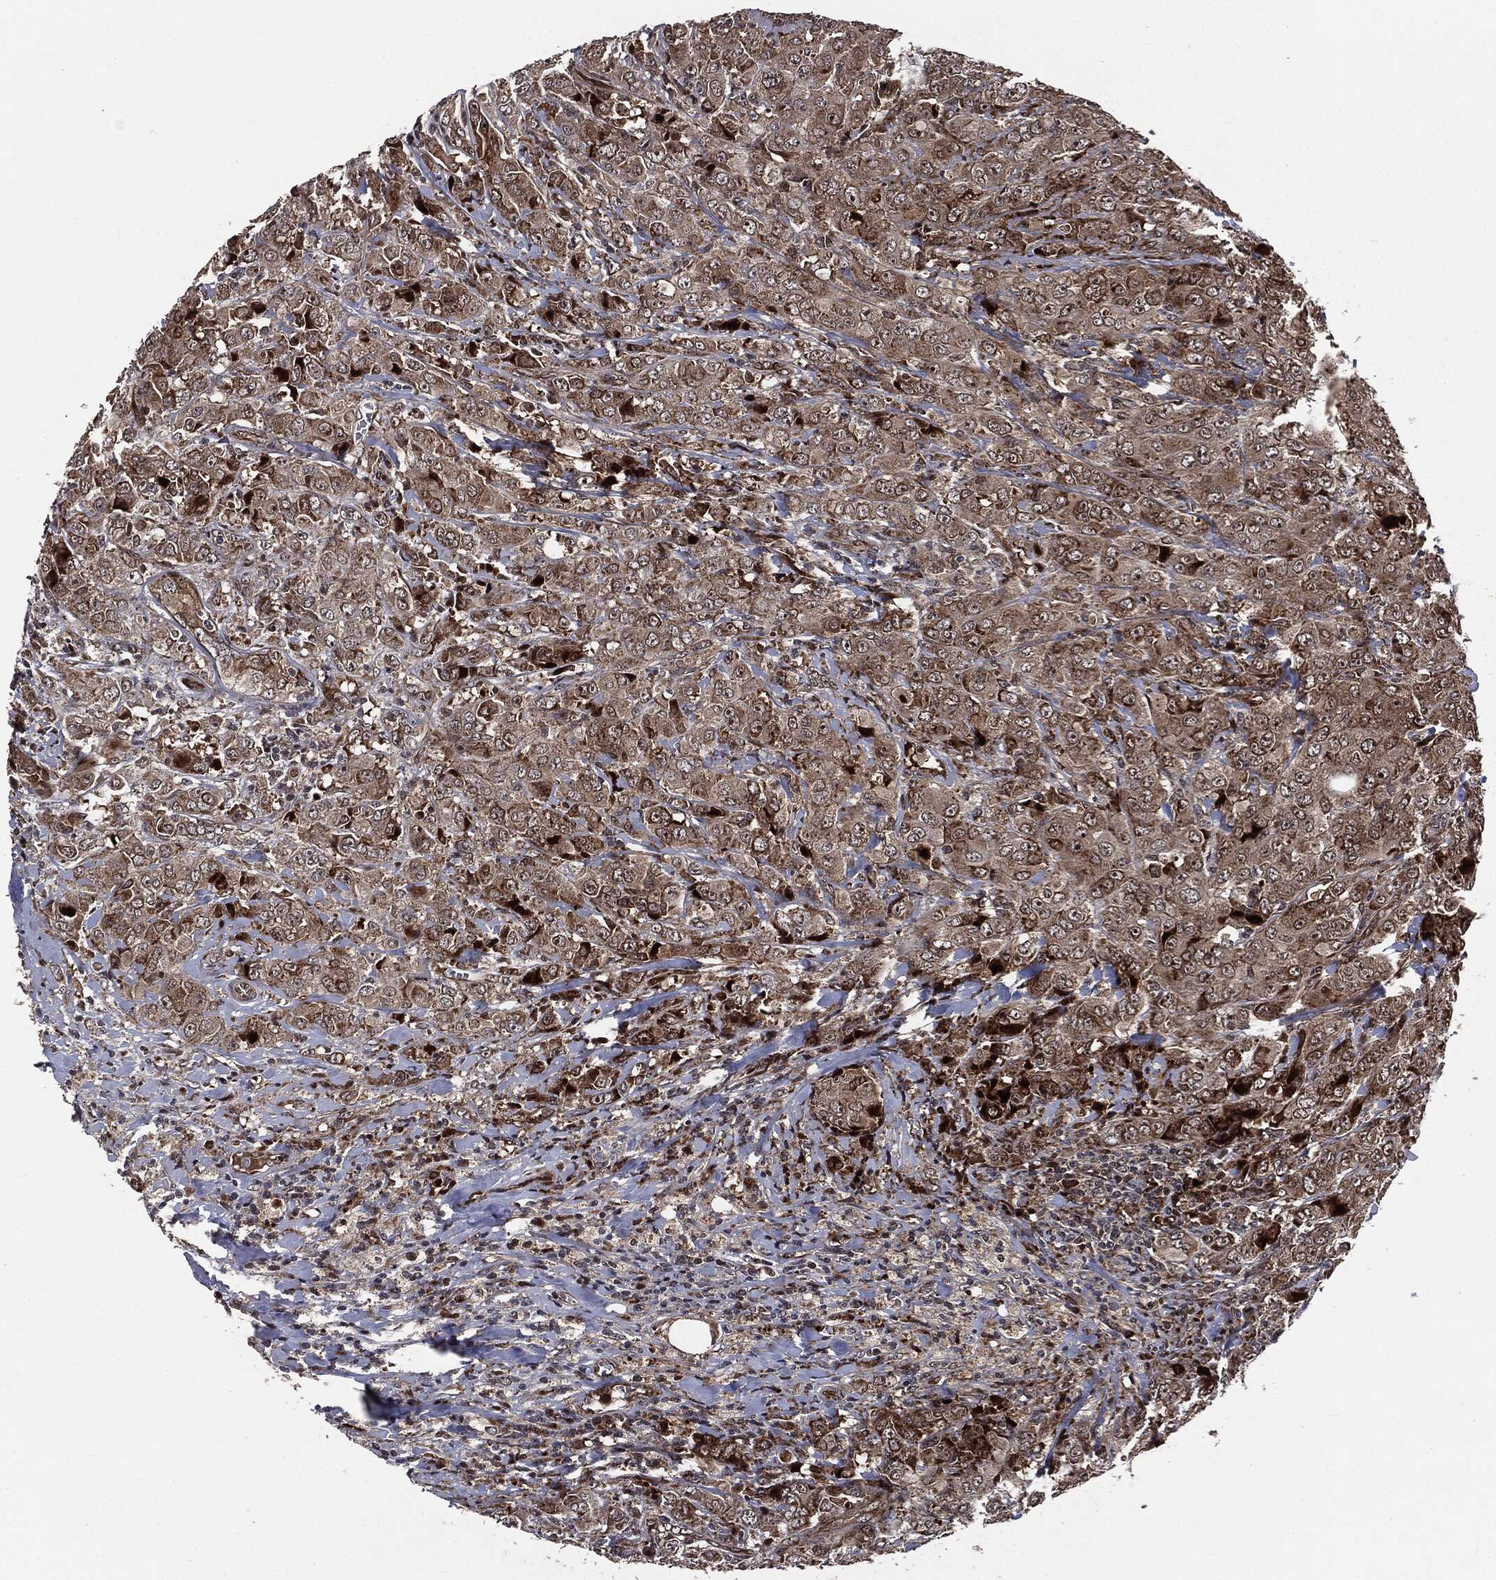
{"staining": {"intensity": "strong", "quantity": "25%-75%", "location": "nuclear"}, "tissue": "breast cancer", "cell_type": "Tumor cells", "image_type": "cancer", "snomed": [{"axis": "morphology", "description": "Duct carcinoma"}, {"axis": "topography", "description": "Breast"}], "caption": "Protein staining exhibits strong nuclear expression in about 25%-75% of tumor cells in intraductal carcinoma (breast).", "gene": "SMAD4", "patient": {"sex": "female", "age": 43}}